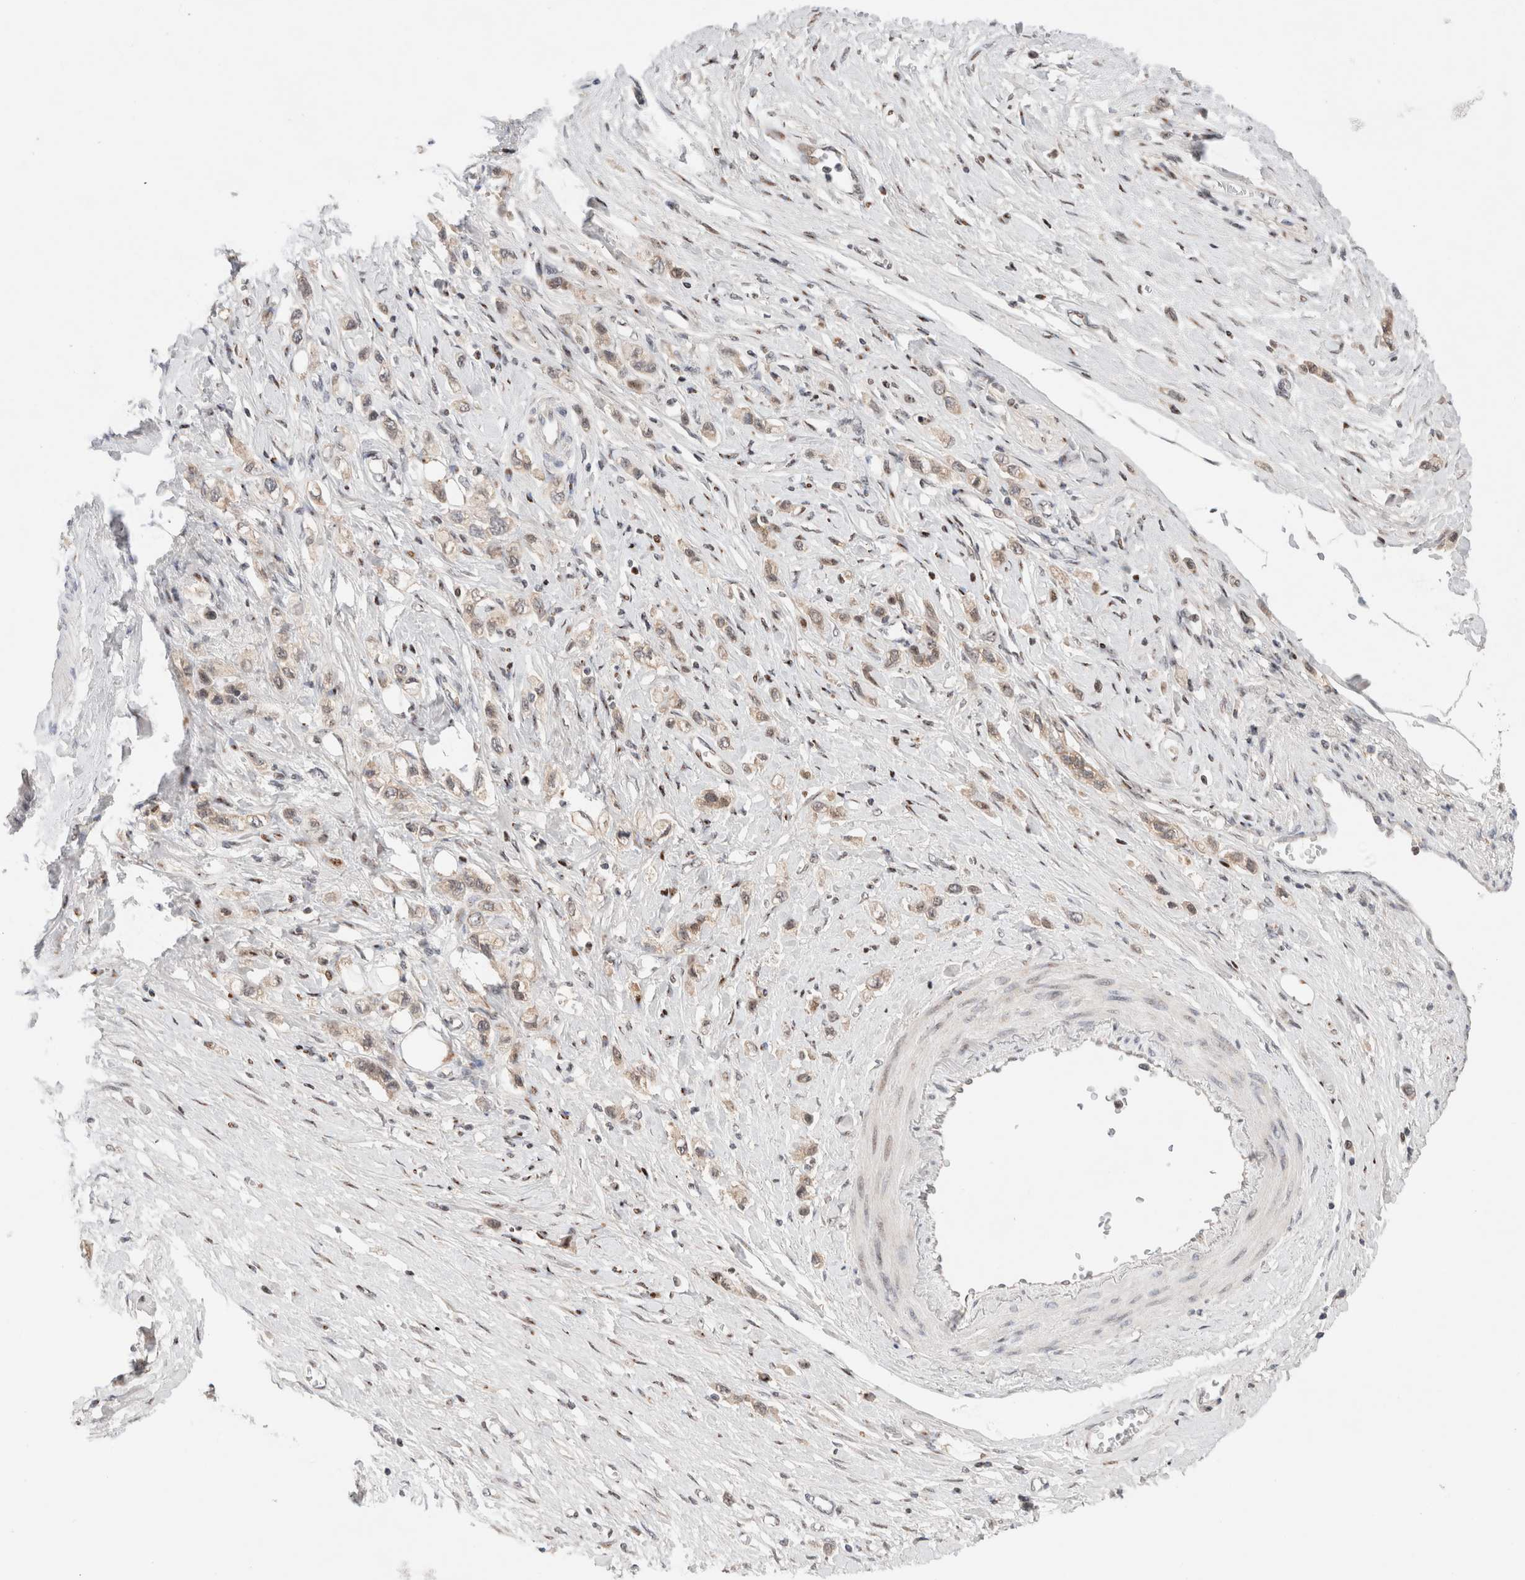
{"staining": {"intensity": "weak", "quantity": ">75%", "location": "cytoplasmic/membranous"}, "tissue": "stomach cancer", "cell_type": "Tumor cells", "image_type": "cancer", "snomed": [{"axis": "morphology", "description": "Adenocarcinoma, NOS"}, {"axis": "topography", "description": "Stomach"}], "caption": "DAB (3,3'-diaminobenzidine) immunohistochemical staining of human stomach cancer exhibits weak cytoplasmic/membranous protein positivity in approximately >75% of tumor cells.", "gene": "ERI3", "patient": {"sex": "female", "age": 65}}